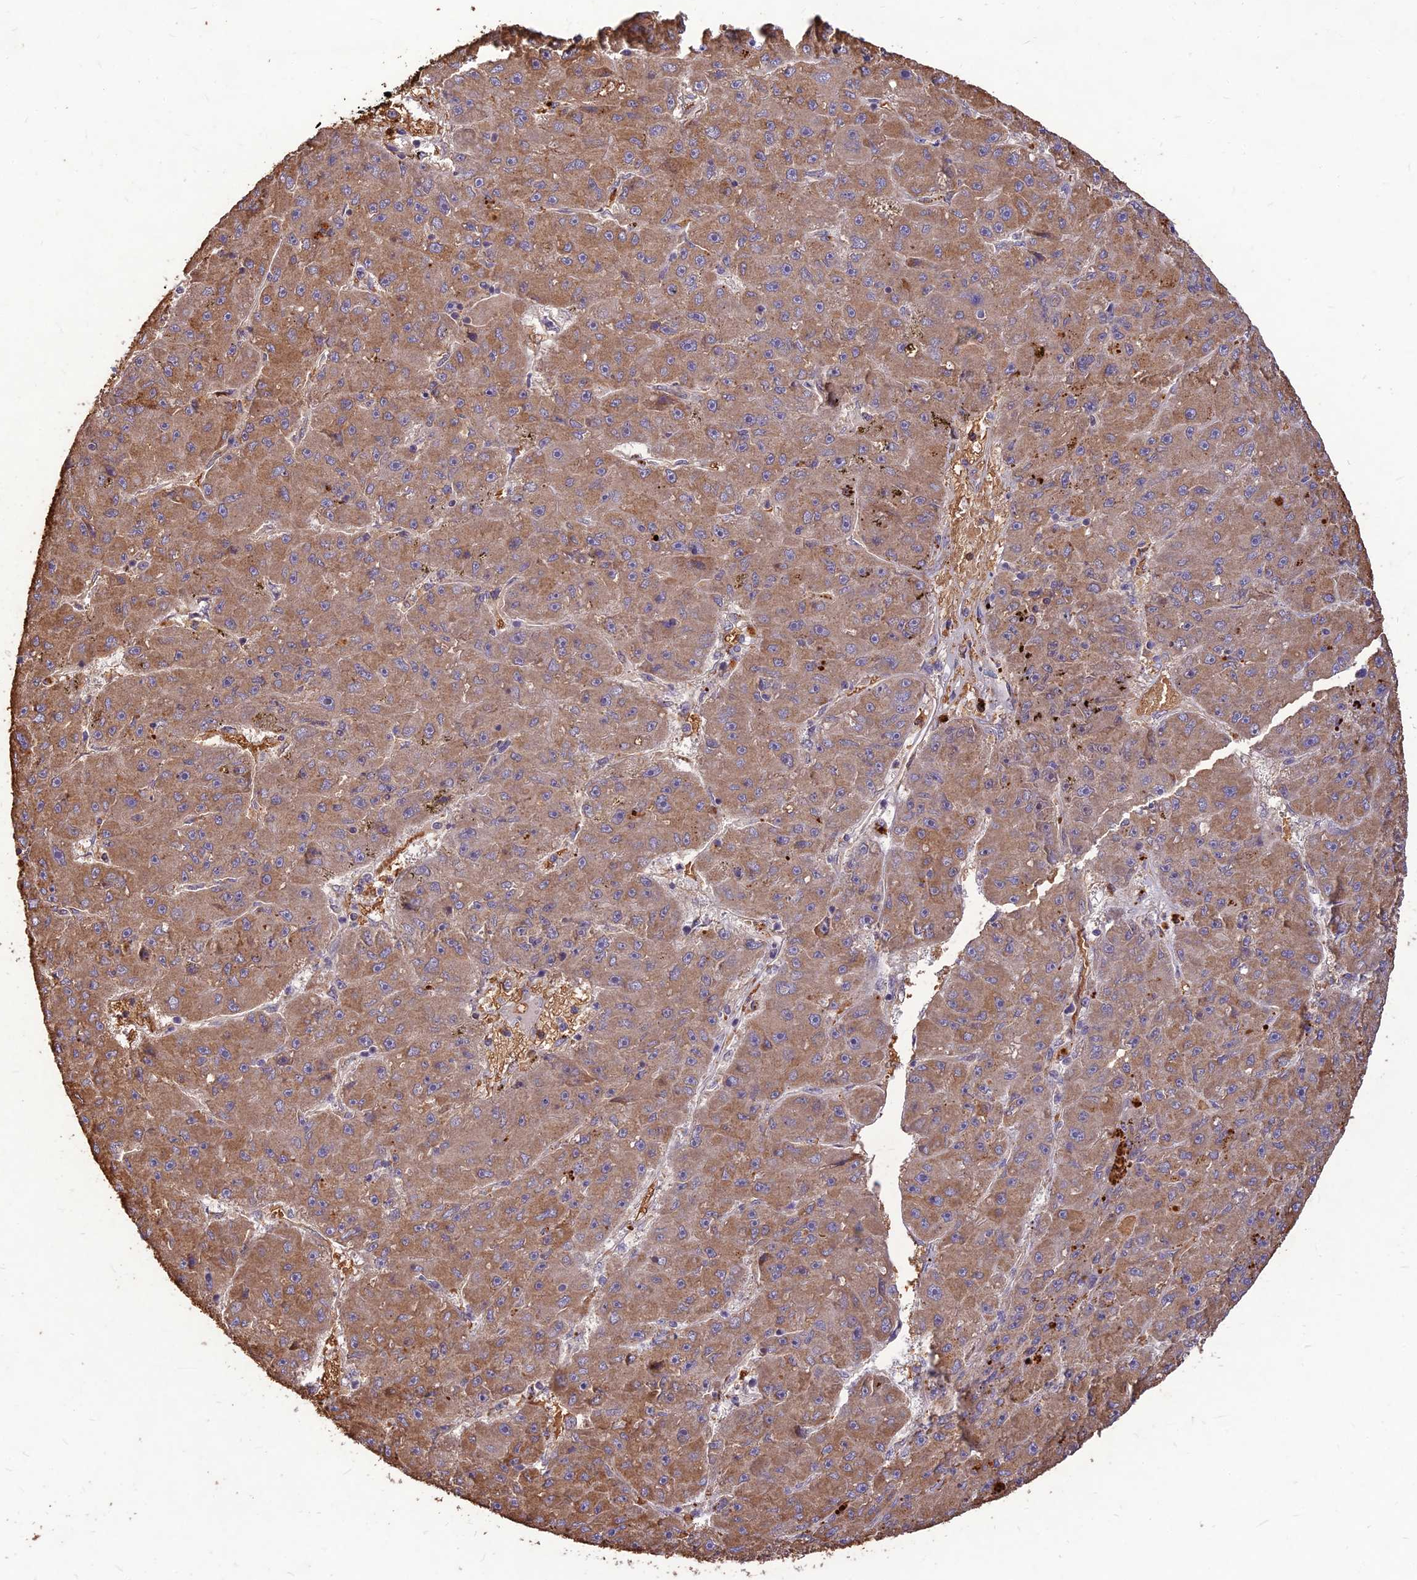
{"staining": {"intensity": "moderate", "quantity": ">75%", "location": "cytoplasmic/membranous"}, "tissue": "liver cancer", "cell_type": "Tumor cells", "image_type": "cancer", "snomed": [{"axis": "morphology", "description": "Carcinoma, Hepatocellular, NOS"}, {"axis": "topography", "description": "Liver"}], "caption": "A brown stain labels moderate cytoplasmic/membranous positivity of a protein in liver hepatocellular carcinoma tumor cells.", "gene": "PPP1R11", "patient": {"sex": "male", "age": 67}}